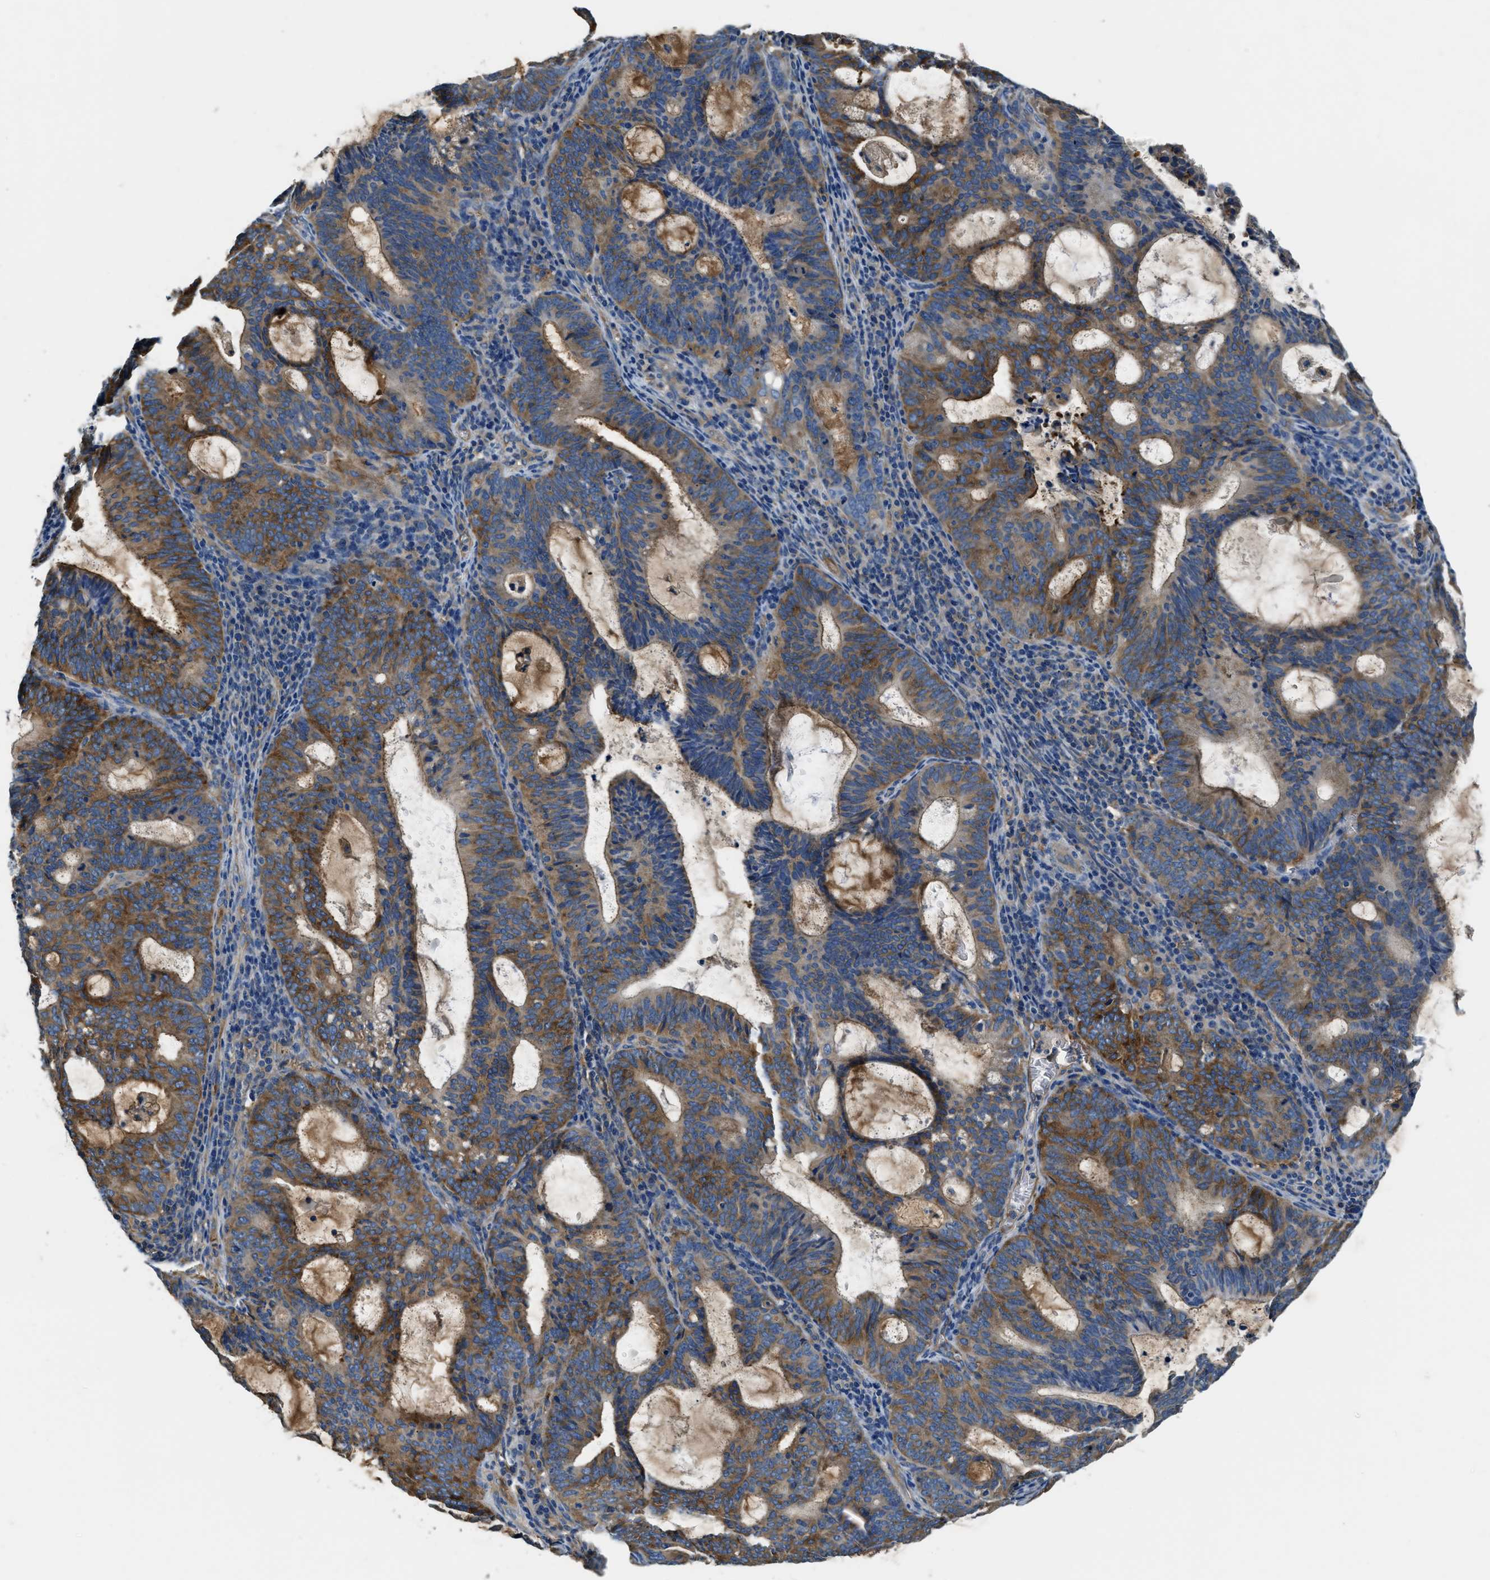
{"staining": {"intensity": "moderate", "quantity": ">75%", "location": "cytoplasmic/membranous"}, "tissue": "endometrial cancer", "cell_type": "Tumor cells", "image_type": "cancer", "snomed": [{"axis": "morphology", "description": "Adenocarcinoma, NOS"}, {"axis": "topography", "description": "Uterus"}], "caption": "Immunohistochemistry micrograph of human endometrial cancer (adenocarcinoma) stained for a protein (brown), which exhibits medium levels of moderate cytoplasmic/membranous expression in approximately >75% of tumor cells.", "gene": "EEA1", "patient": {"sex": "female", "age": 83}}